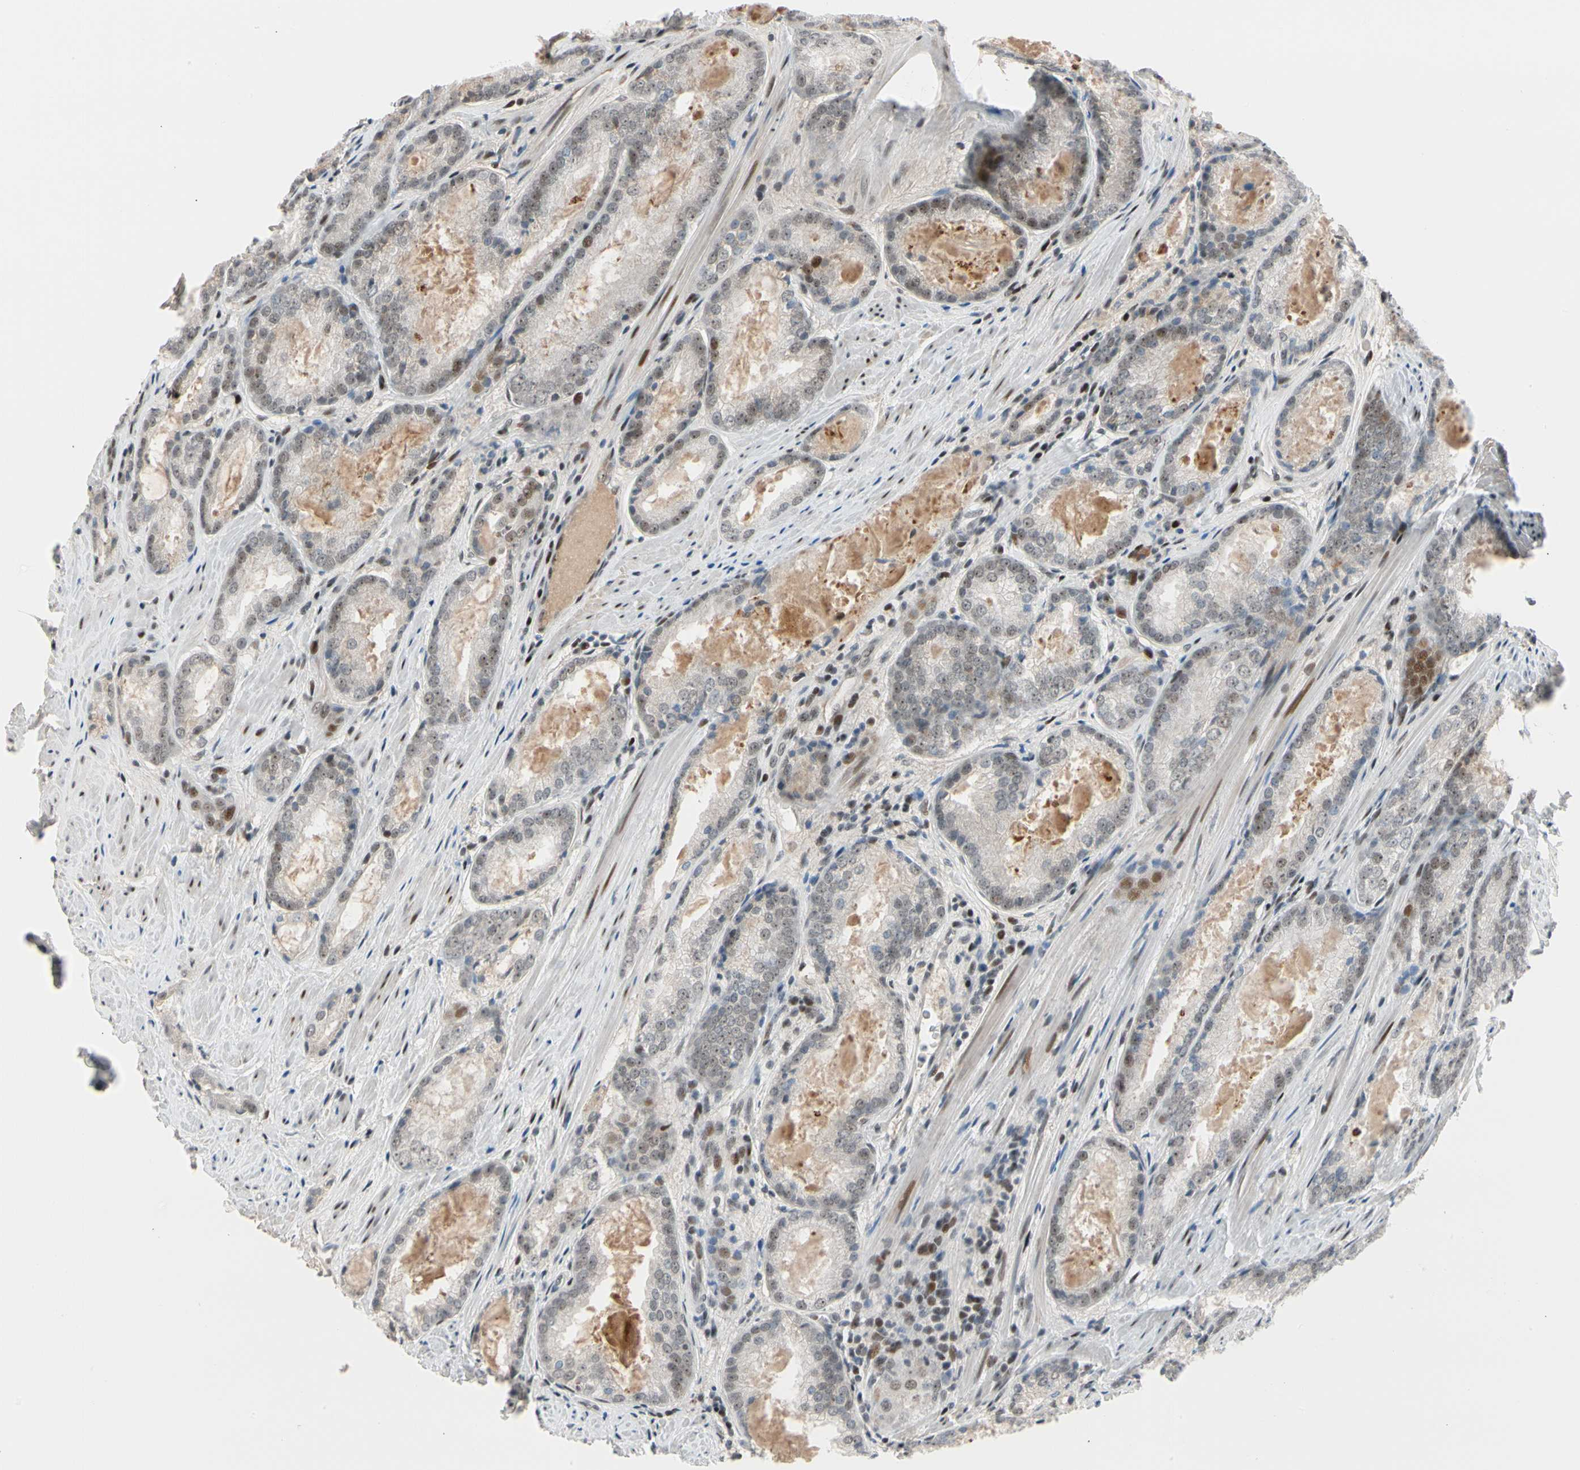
{"staining": {"intensity": "weak", "quantity": "25%-75%", "location": "cytoplasmic/membranous,nuclear"}, "tissue": "prostate cancer", "cell_type": "Tumor cells", "image_type": "cancer", "snomed": [{"axis": "morphology", "description": "Adenocarcinoma, Low grade"}, {"axis": "topography", "description": "Prostate"}], "caption": "Prostate cancer stained with immunohistochemistry (IHC) exhibits weak cytoplasmic/membranous and nuclear expression in approximately 25%-75% of tumor cells.", "gene": "FOXO3", "patient": {"sex": "male", "age": 64}}